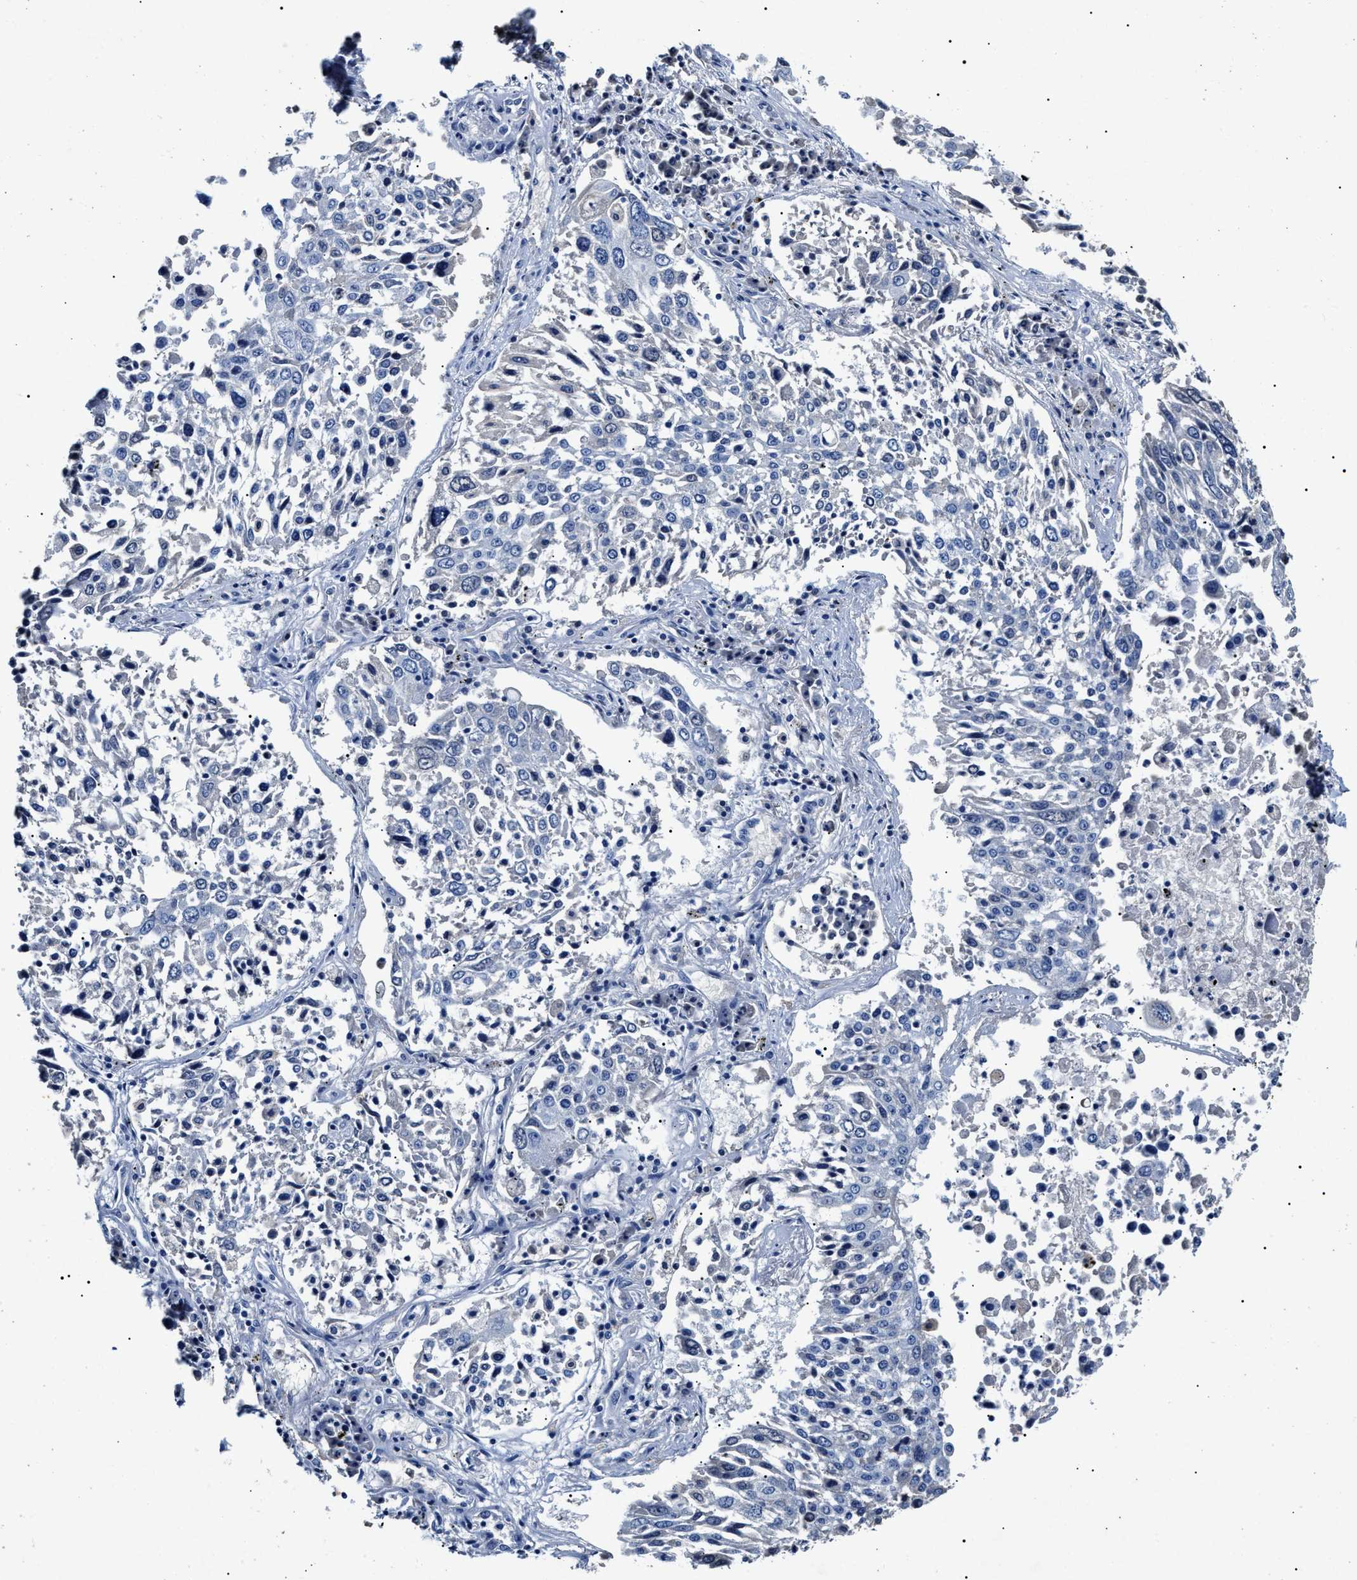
{"staining": {"intensity": "negative", "quantity": "none", "location": "none"}, "tissue": "lung cancer", "cell_type": "Tumor cells", "image_type": "cancer", "snomed": [{"axis": "morphology", "description": "Squamous cell carcinoma, NOS"}, {"axis": "topography", "description": "Lung"}], "caption": "The micrograph shows no significant expression in tumor cells of lung cancer.", "gene": "LRRC8E", "patient": {"sex": "male", "age": 65}}